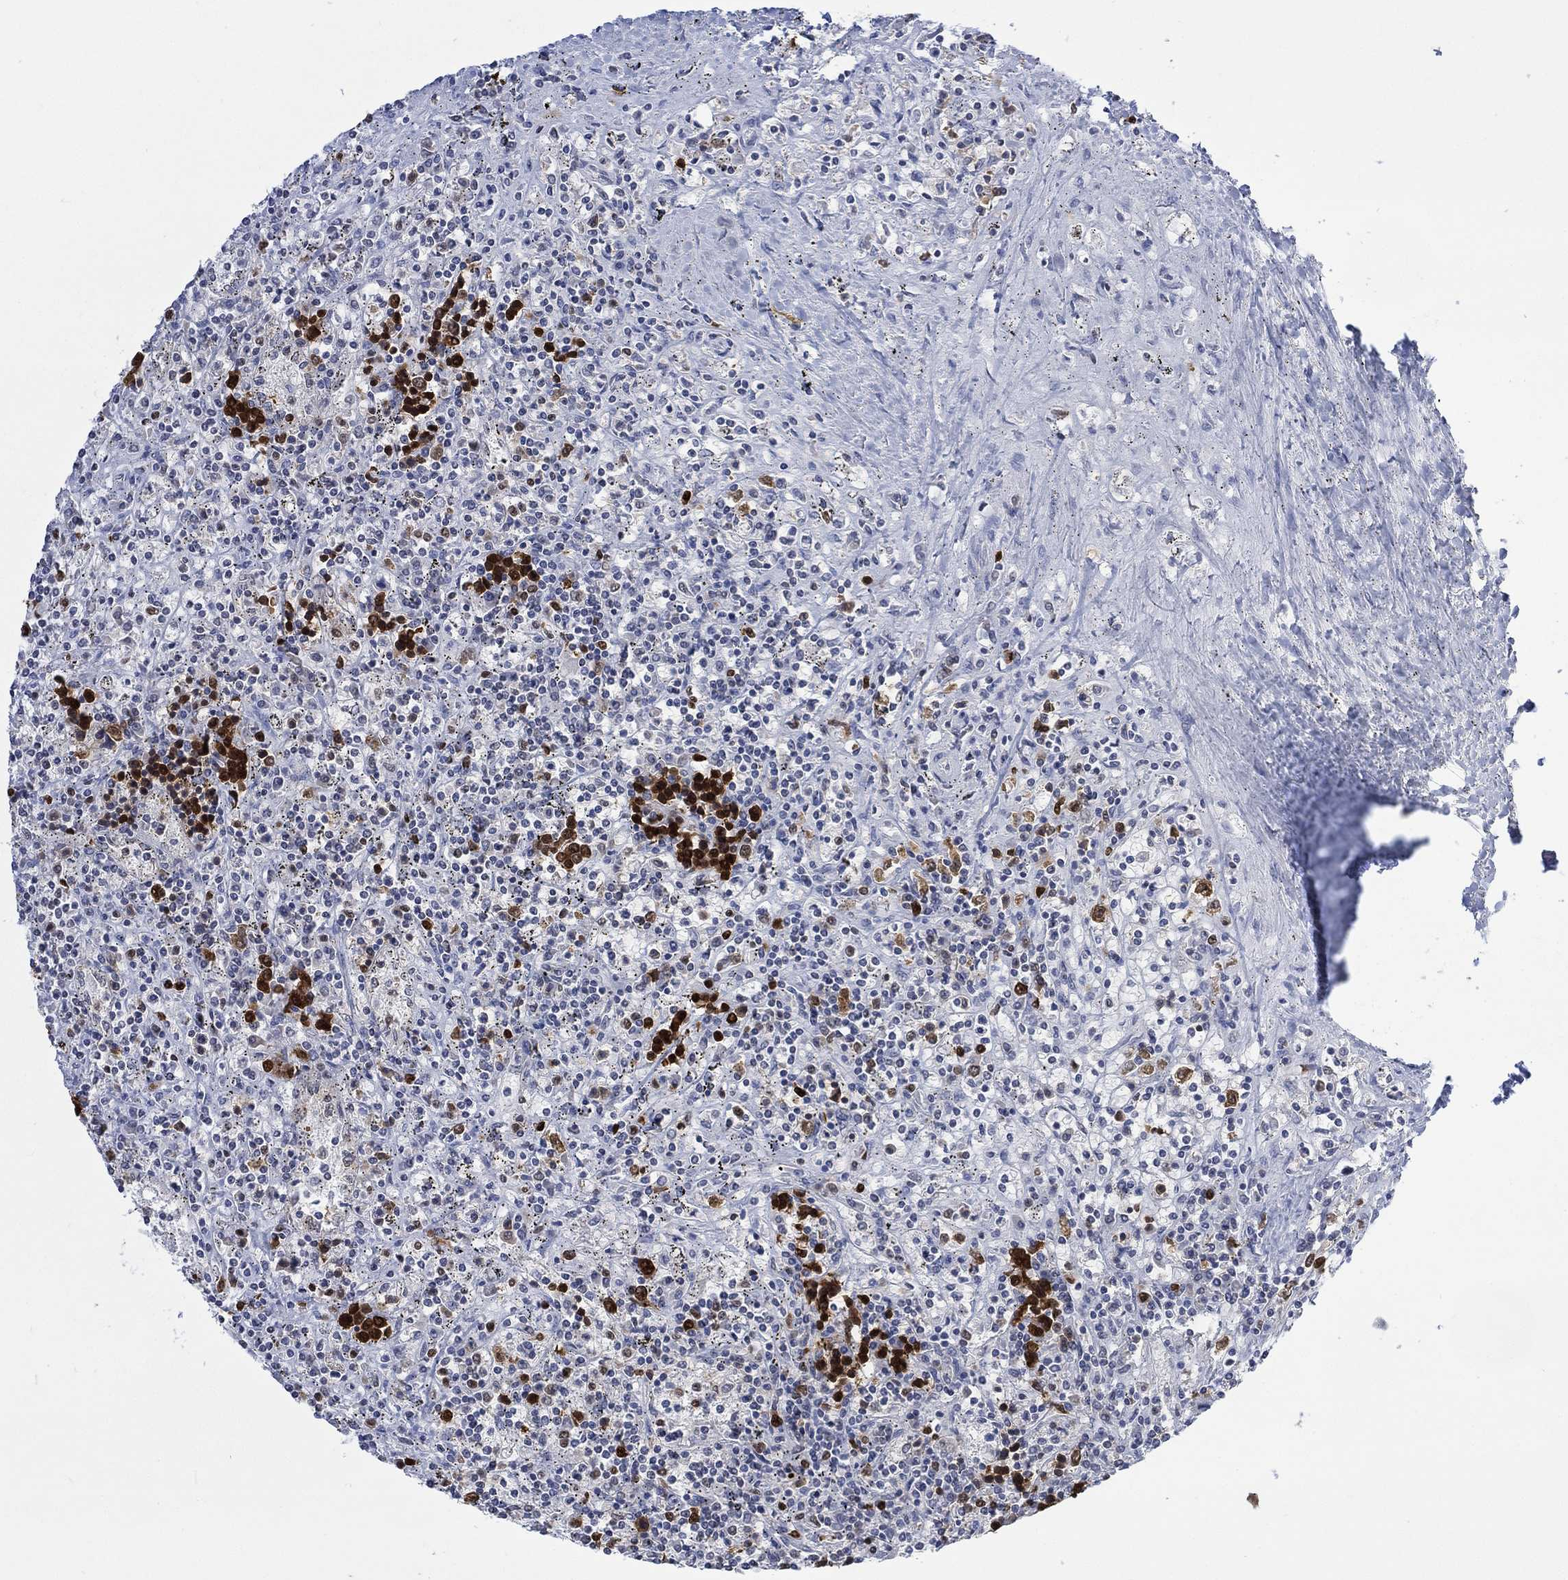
{"staining": {"intensity": "strong", "quantity": "<25%", "location": "nuclear"}, "tissue": "lymphoma", "cell_type": "Tumor cells", "image_type": "cancer", "snomed": [{"axis": "morphology", "description": "Malignant lymphoma, non-Hodgkin's type, Low grade"}, {"axis": "topography", "description": "Spleen"}], "caption": "Immunohistochemical staining of lymphoma shows strong nuclear protein staining in about <25% of tumor cells. (Brightfield microscopy of DAB IHC at high magnification).", "gene": "RAD54L2", "patient": {"sex": "male", "age": 62}}